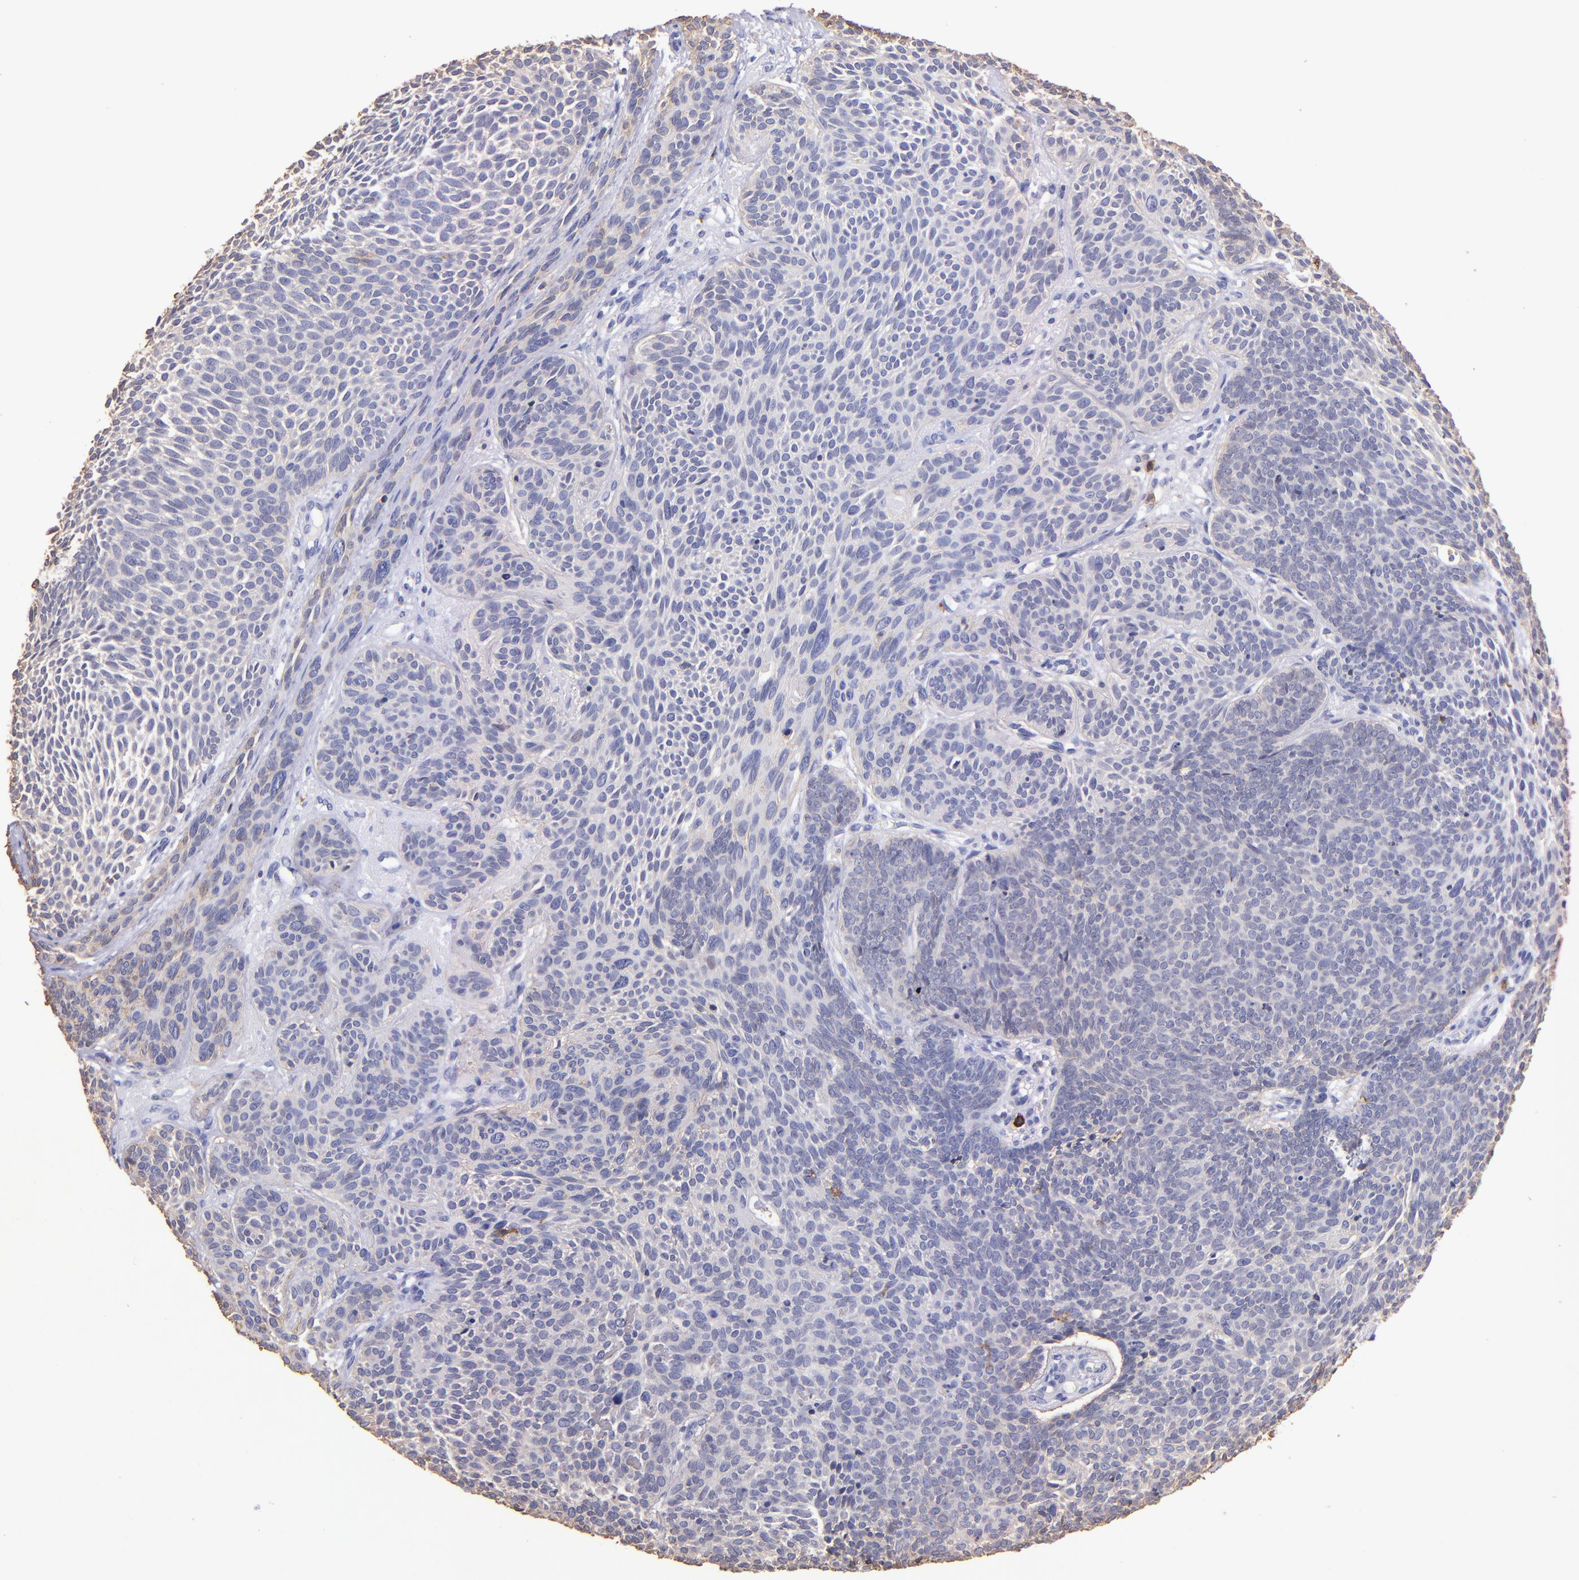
{"staining": {"intensity": "negative", "quantity": "none", "location": "none"}, "tissue": "skin cancer", "cell_type": "Tumor cells", "image_type": "cancer", "snomed": [{"axis": "morphology", "description": "Basal cell carcinoma"}, {"axis": "topography", "description": "Skin"}], "caption": "Tumor cells are negative for brown protein staining in basal cell carcinoma (skin). (DAB (3,3'-diaminobenzidine) IHC, high magnification).", "gene": "SPN", "patient": {"sex": "male", "age": 84}}